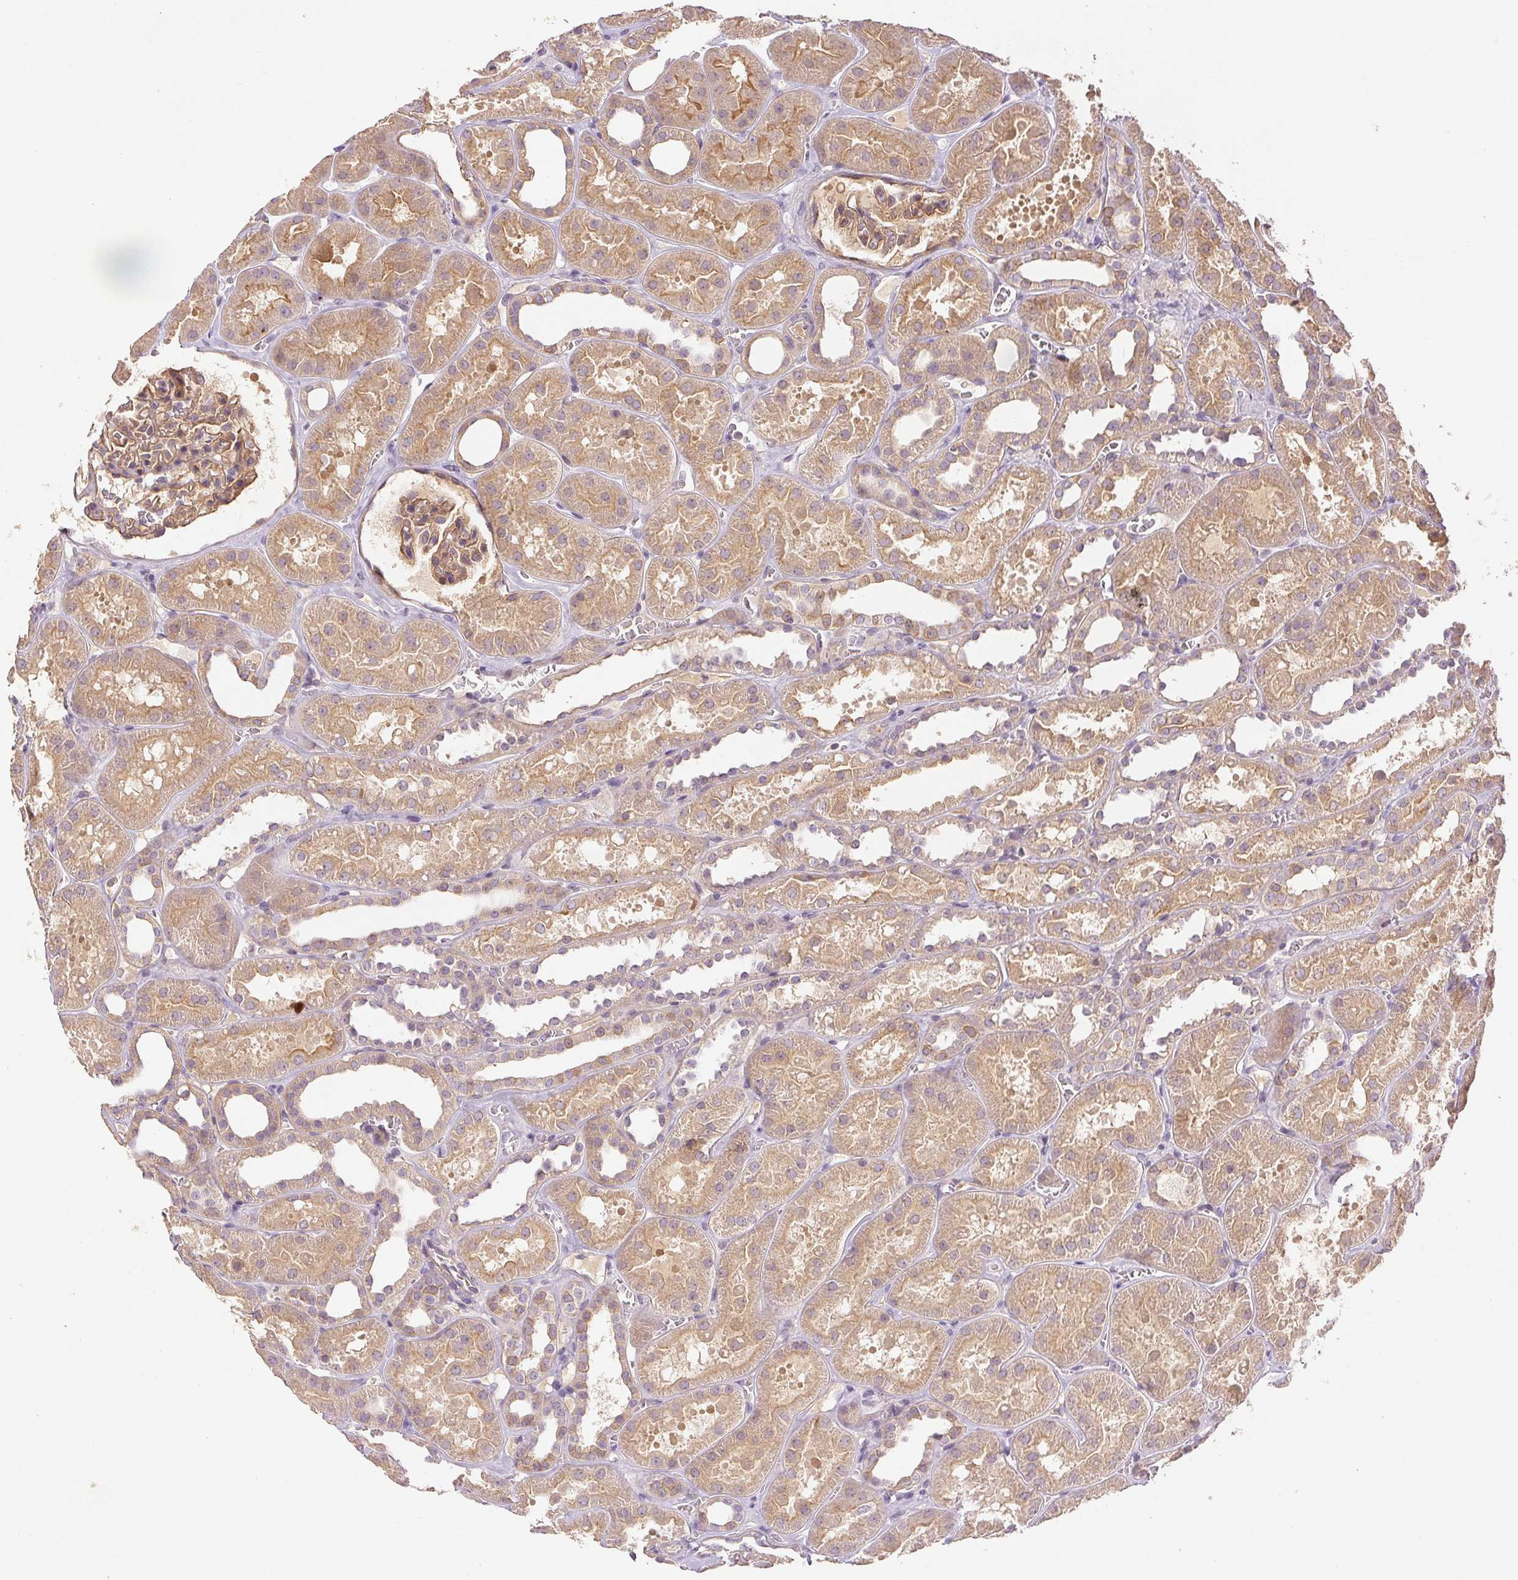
{"staining": {"intensity": "moderate", "quantity": "25%-75%", "location": "cytoplasmic/membranous"}, "tissue": "kidney", "cell_type": "Cells in glomeruli", "image_type": "normal", "snomed": [{"axis": "morphology", "description": "Normal tissue, NOS"}, {"axis": "topography", "description": "Kidney"}], "caption": "A brown stain shows moderate cytoplasmic/membranous expression of a protein in cells in glomeruli of normal human kidney. (IHC, brightfield microscopy, high magnification).", "gene": "YIF1B", "patient": {"sex": "female", "age": 41}}